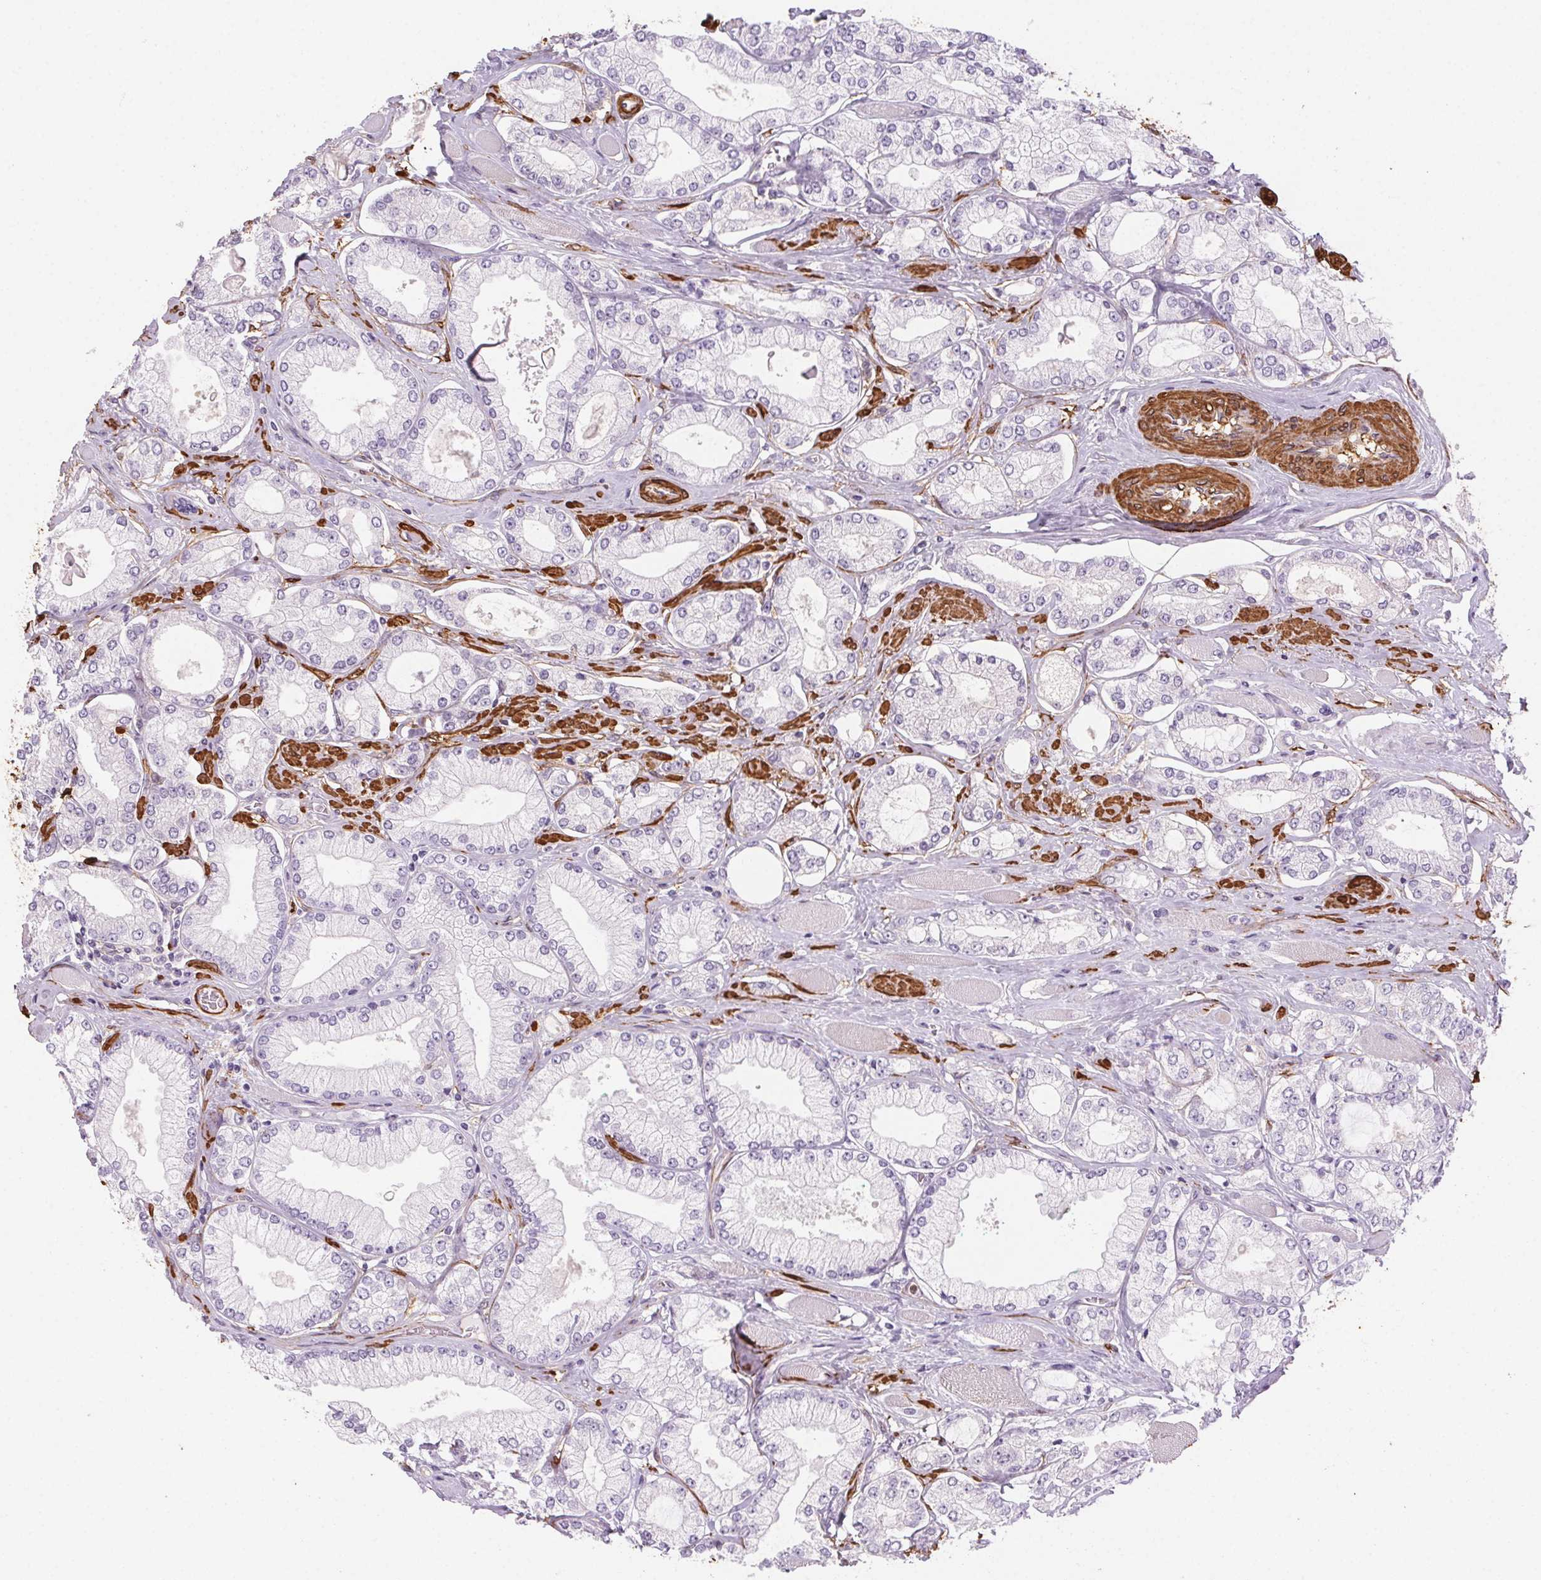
{"staining": {"intensity": "negative", "quantity": "none", "location": "none"}, "tissue": "prostate cancer", "cell_type": "Tumor cells", "image_type": "cancer", "snomed": [{"axis": "morphology", "description": "Adenocarcinoma, High grade"}, {"axis": "topography", "description": "Prostate"}], "caption": "Immunohistochemistry (IHC) histopathology image of high-grade adenocarcinoma (prostate) stained for a protein (brown), which shows no expression in tumor cells.", "gene": "GPX8", "patient": {"sex": "male", "age": 68}}